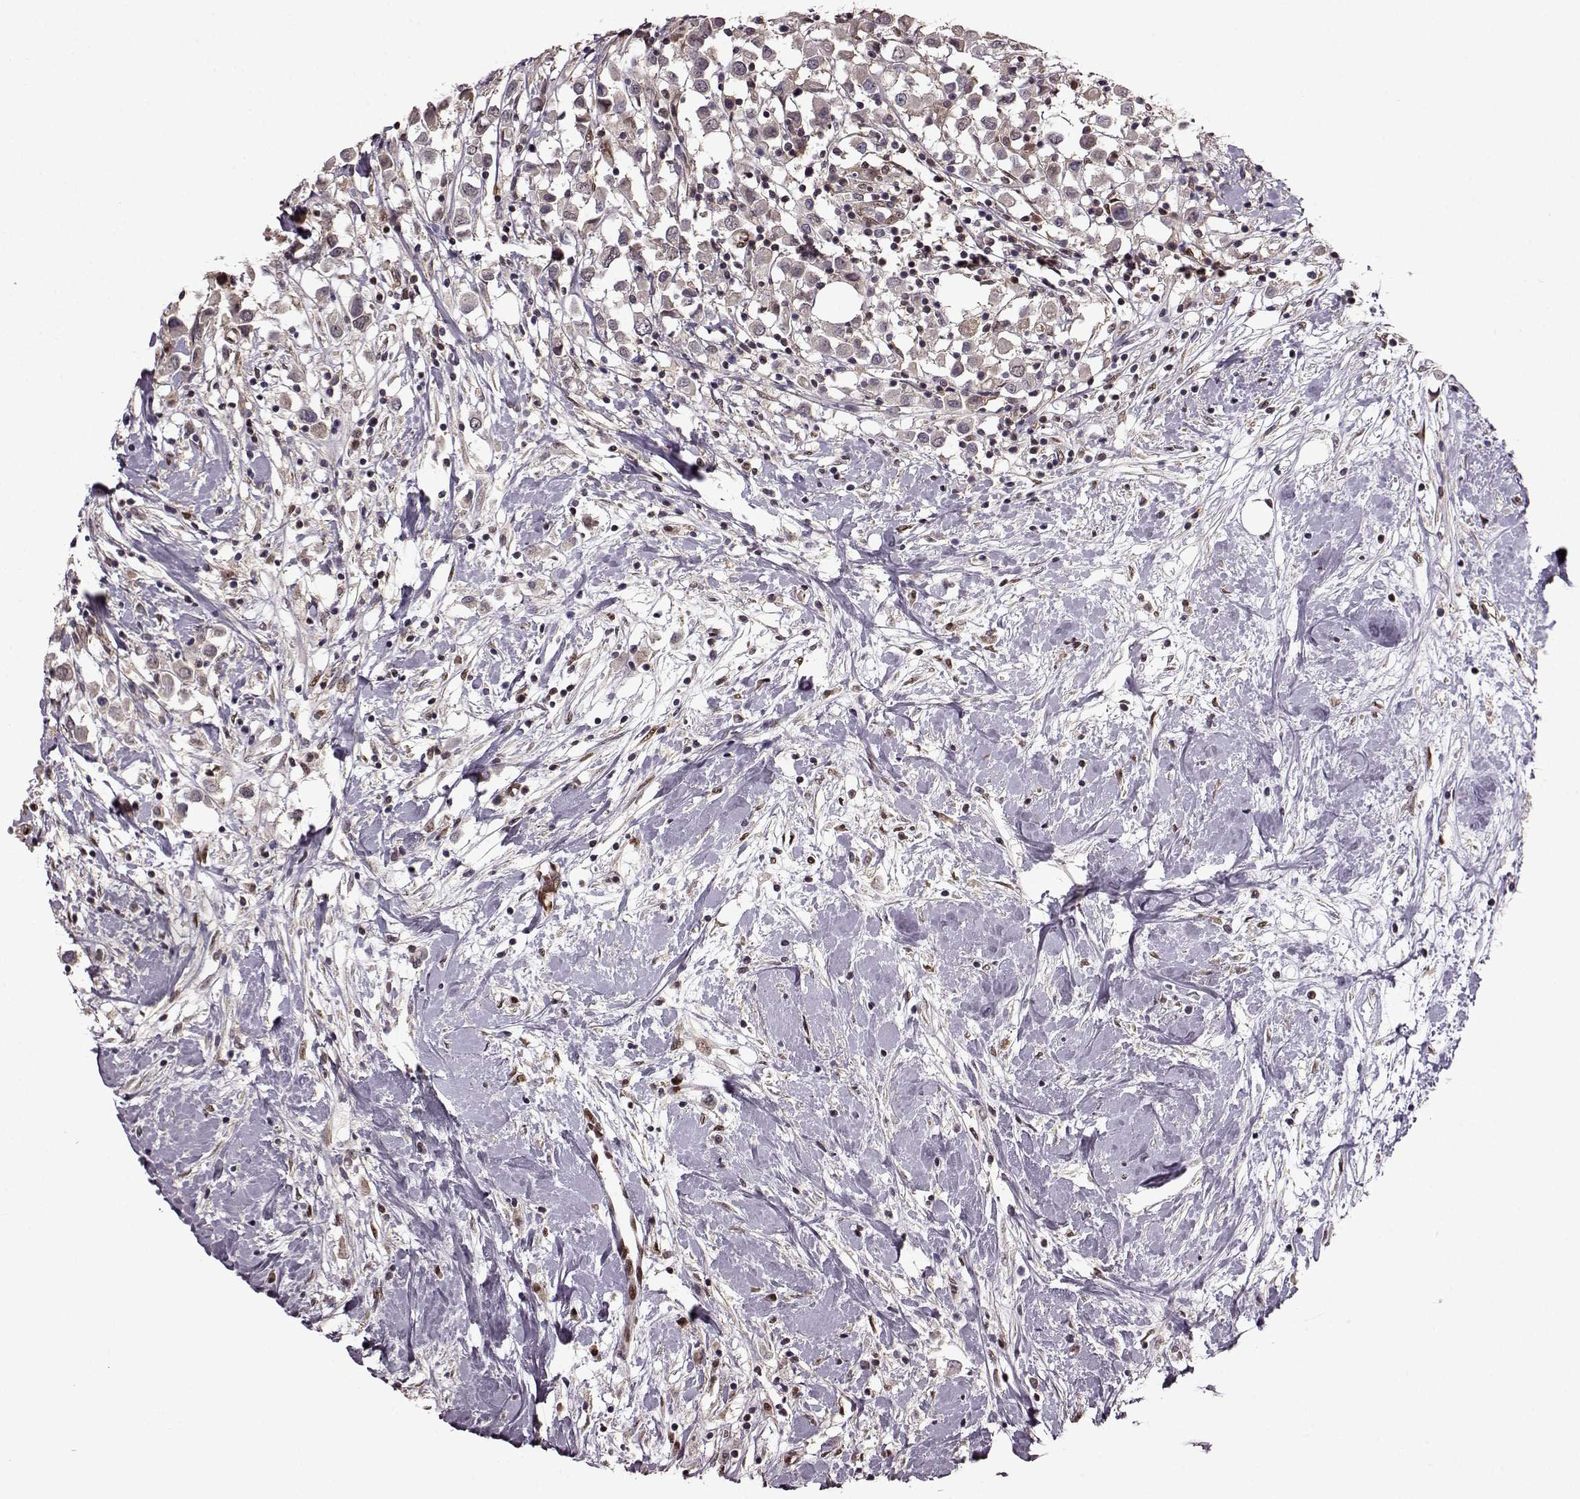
{"staining": {"intensity": "negative", "quantity": "none", "location": "none"}, "tissue": "breast cancer", "cell_type": "Tumor cells", "image_type": "cancer", "snomed": [{"axis": "morphology", "description": "Duct carcinoma"}, {"axis": "topography", "description": "Breast"}], "caption": "Tumor cells show no significant protein staining in breast intraductal carcinoma.", "gene": "FTO", "patient": {"sex": "female", "age": 61}}